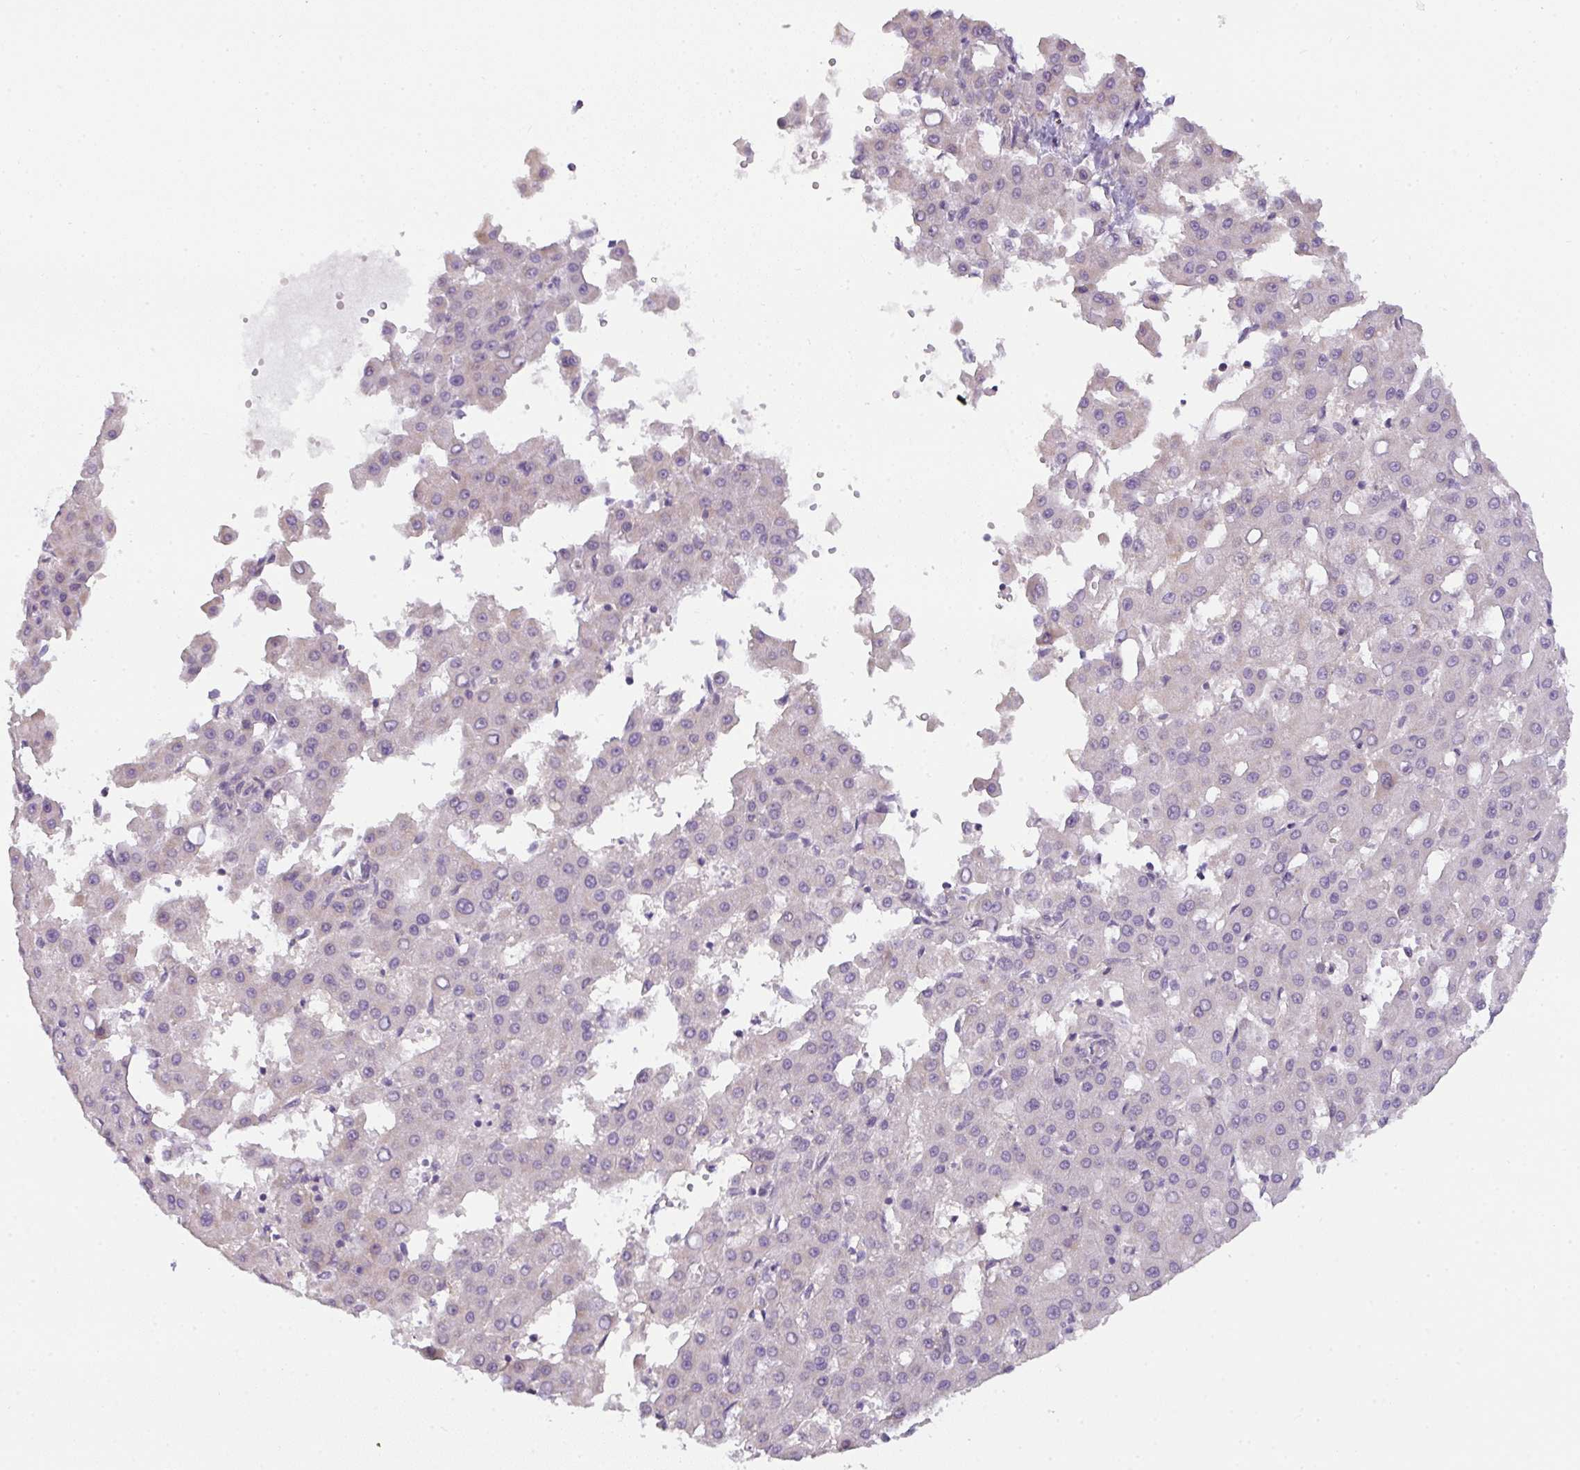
{"staining": {"intensity": "negative", "quantity": "none", "location": "none"}, "tissue": "liver cancer", "cell_type": "Tumor cells", "image_type": "cancer", "snomed": [{"axis": "morphology", "description": "Carcinoma, Hepatocellular, NOS"}, {"axis": "topography", "description": "Liver"}], "caption": "Immunohistochemistry histopathology image of neoplastic tissue: liver cancer stained with DAB reveals no significant protein expression in tumor cells.", "gene": "FILIP1", "patient": {"sex": "male", "age": 47}}